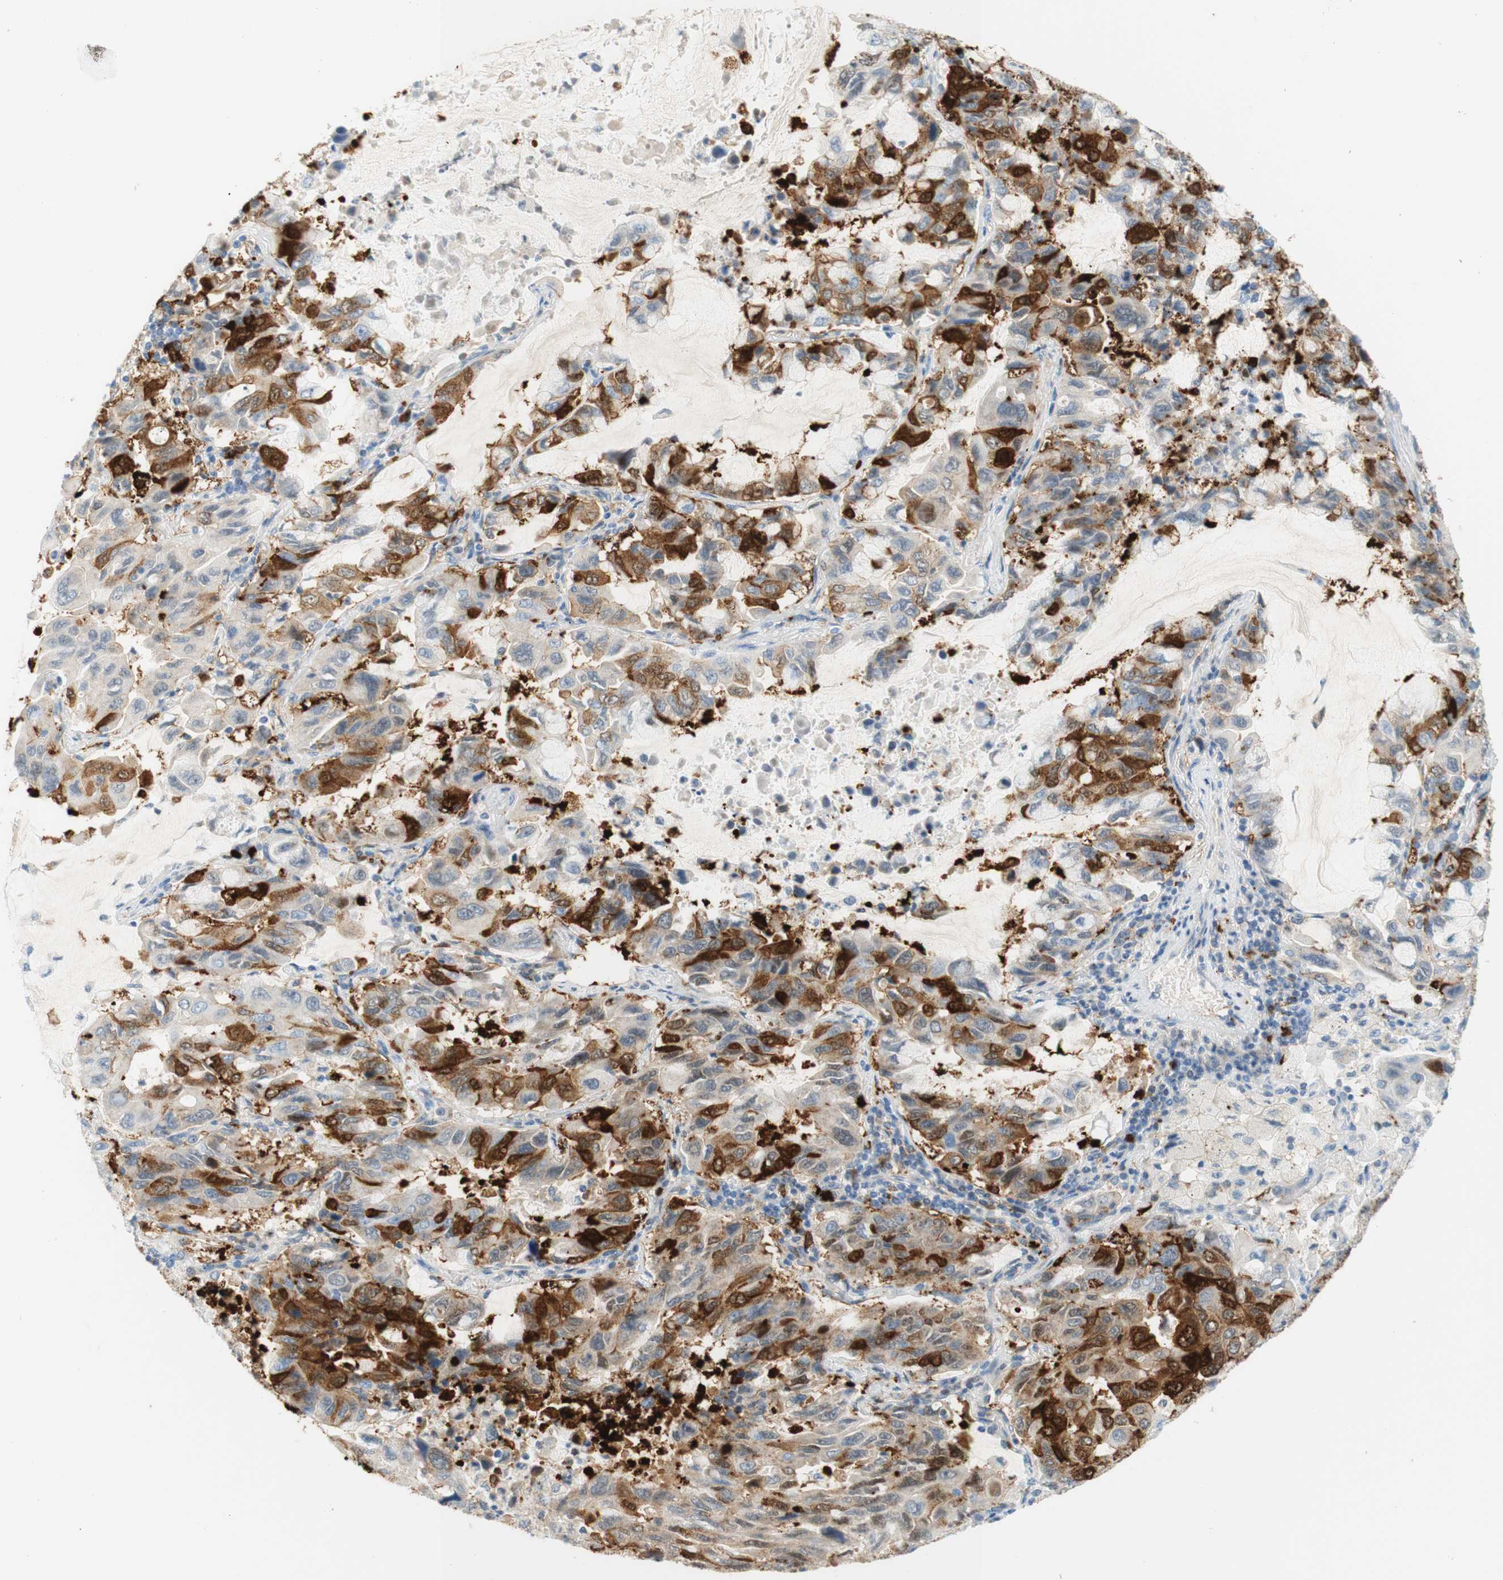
{"staining": {"intensity": "strong", "quantity": "25%-75%", "location": "cytoplasmic/membranous"}, "tissue": "lung cancer", "cell_type": "Tumor cells", "image_type": "cancer", "snomed": [{"axis": "morphology", "description": "Adenocarcinoma, NOS"}, {"axis": "topography", "description": "Lung"}], "caption": "Immunohistochemical staining of human adenocarcinoma (lung) reveals high levels of strong cytoplasmic/membranous staining in about 25%-75% of tumor cells. The staining is performed using DAB (3,3'-diaminobenzidine) brown chromogen to label protein expression. The nuclei are counter-stained blue using hematoxylin.", "gene": "STMN1", "patient": {"sex": "male", "age": 64}}